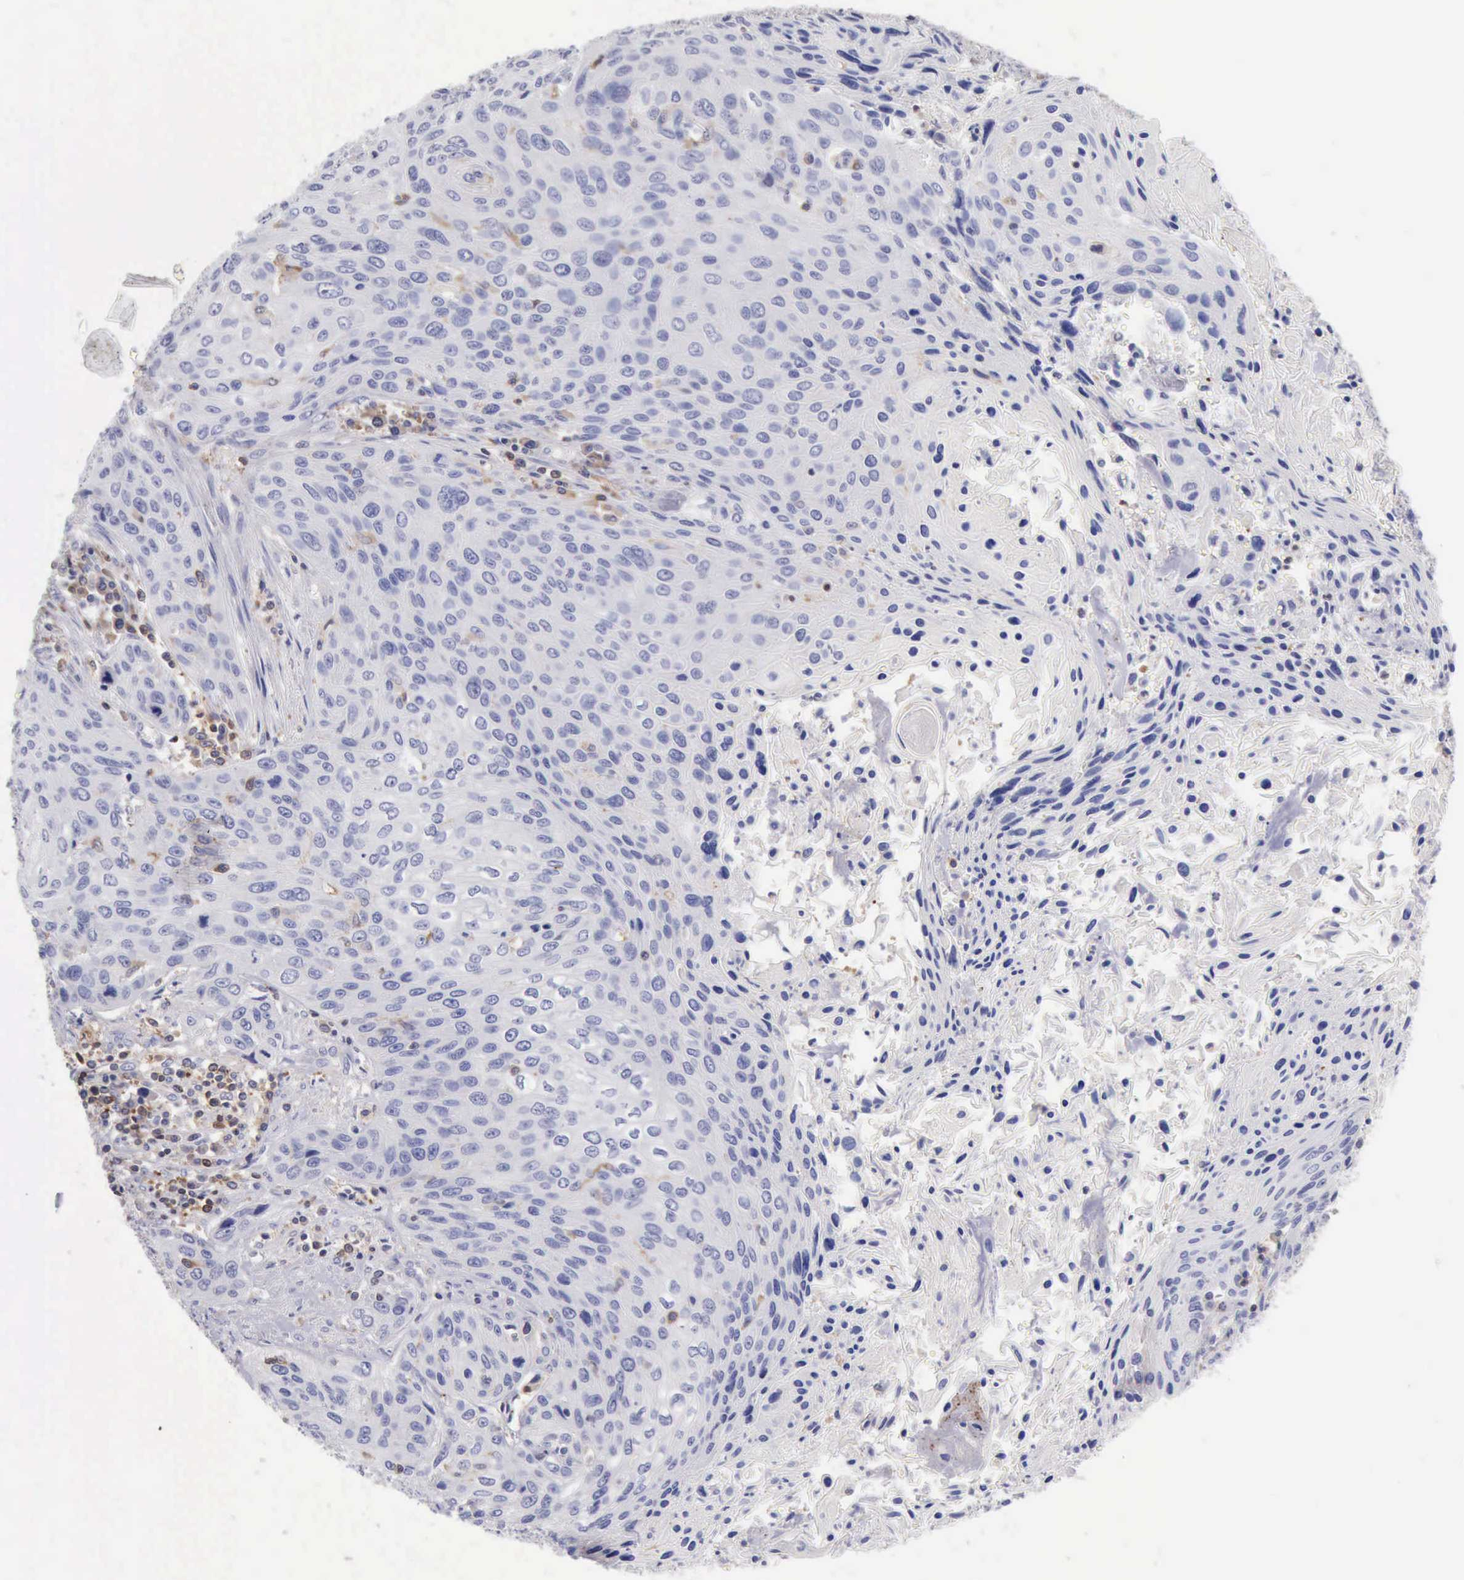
{"staining": {"intensity": "negative", "quantity": "none", "location": "none"}, "tissue": "cervical cancer", "cell_type": "Tumor cells", "image_type": "cancer", "snomed": [{"axis": "morphology", "description": "Squamous cell carcinoma, NOS"}, {"axis": "topography", "description": "Cervix"}], "caption": "Immunohistochemistry of human squamous cell carcinoma (cervical) reveals no staining in tumor cells.", "gene": "SASH3", "patient": {"sex": "female", "age": 32}}